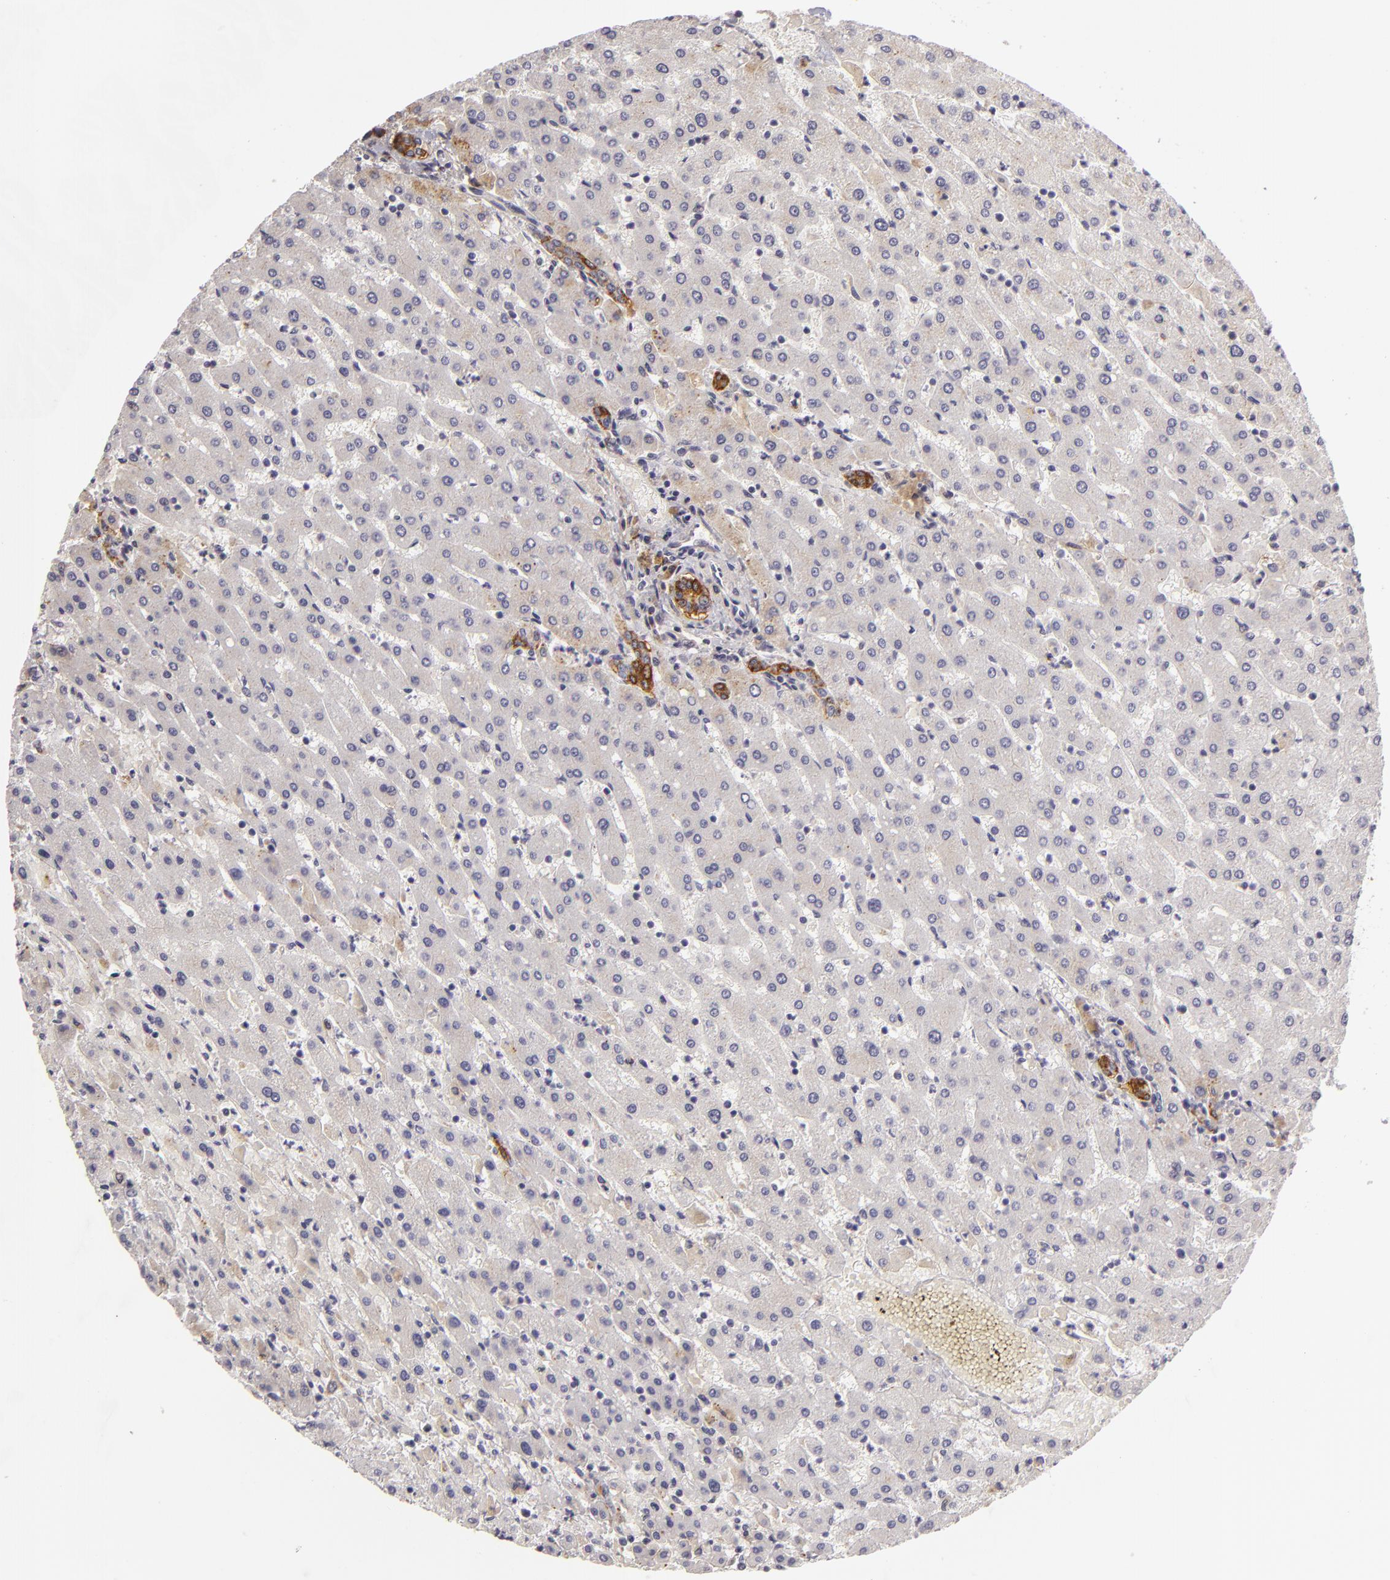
{"staining": {"intensity": "strong", "quantity": ">75%", "location": "cytoplasmic/membranous"}, "tissue": "liver", "cell_type": "Cholangiocytes", "image_type": "normal", "snomed": [{"axis": "morphology", "description": "Normal tissue, NOS"}, {"axis": "topography", "description": "Liver"}], "caption": "DAB immunohistochemical staining of normal liver displays strong cytoplasmic/membranous protein positivity in approximately >75% of cholangiocytes.", "gene": "EFS", "patient": {"sex": "female", "age": 30}}